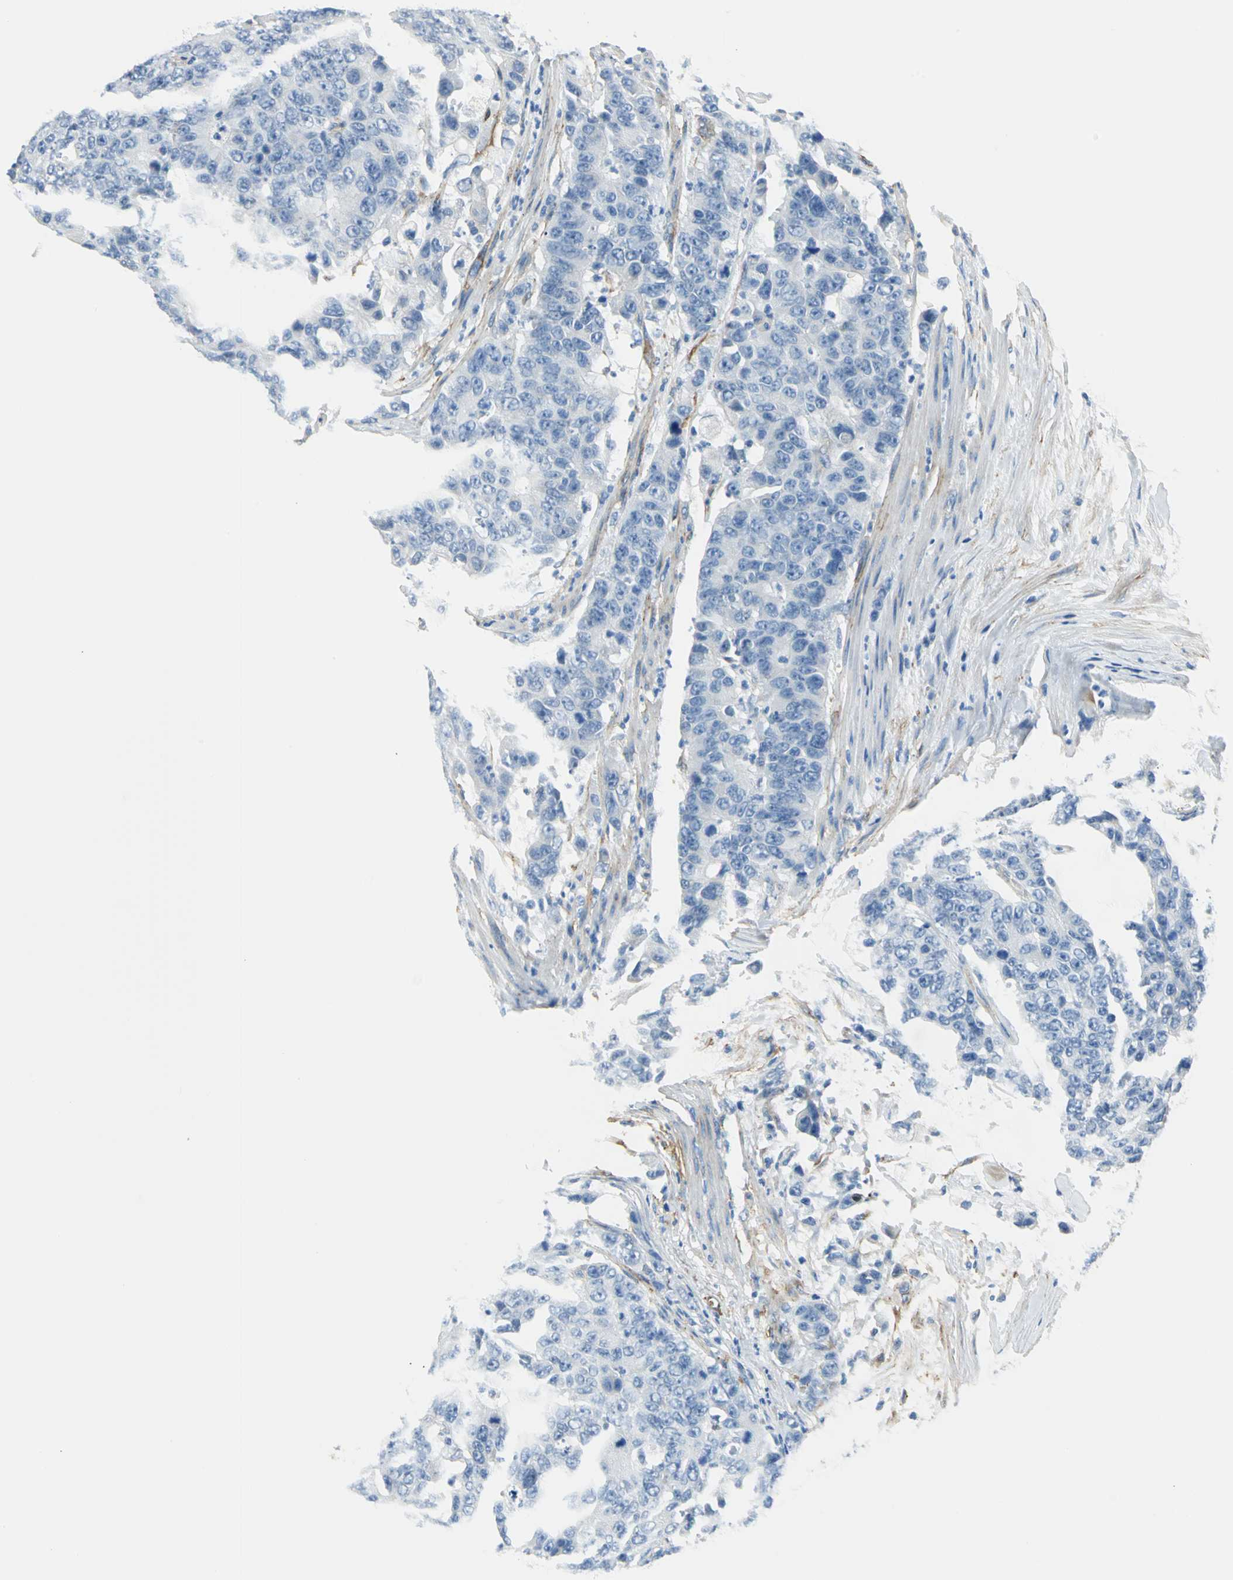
{"staining": {"intensity": "negative", "quantity": "none", "location": "none"}, "tissue": "colorectal cancer", "cell_type": "Tumor cells", "image_type": "cancer", "snomed": [{"axis": "morphology", "description": "Adenocarcinoma, NOS"}, {"axis": "topography", "description": "Colon"}], "caption": "IHC photomicrograph of neoplastic tissue: human colorectal cancer (adenocarcinoma) stained with DAB (3,3'-diaminobenzidine) displays no significant protein positivity in tumor cells. (DAB (3,3'-diaminobenzidine) immunohistochemistry (IHC), high magnification).", "gene": "AKAP12", "patient": {"sex": "female", "age": 86}}